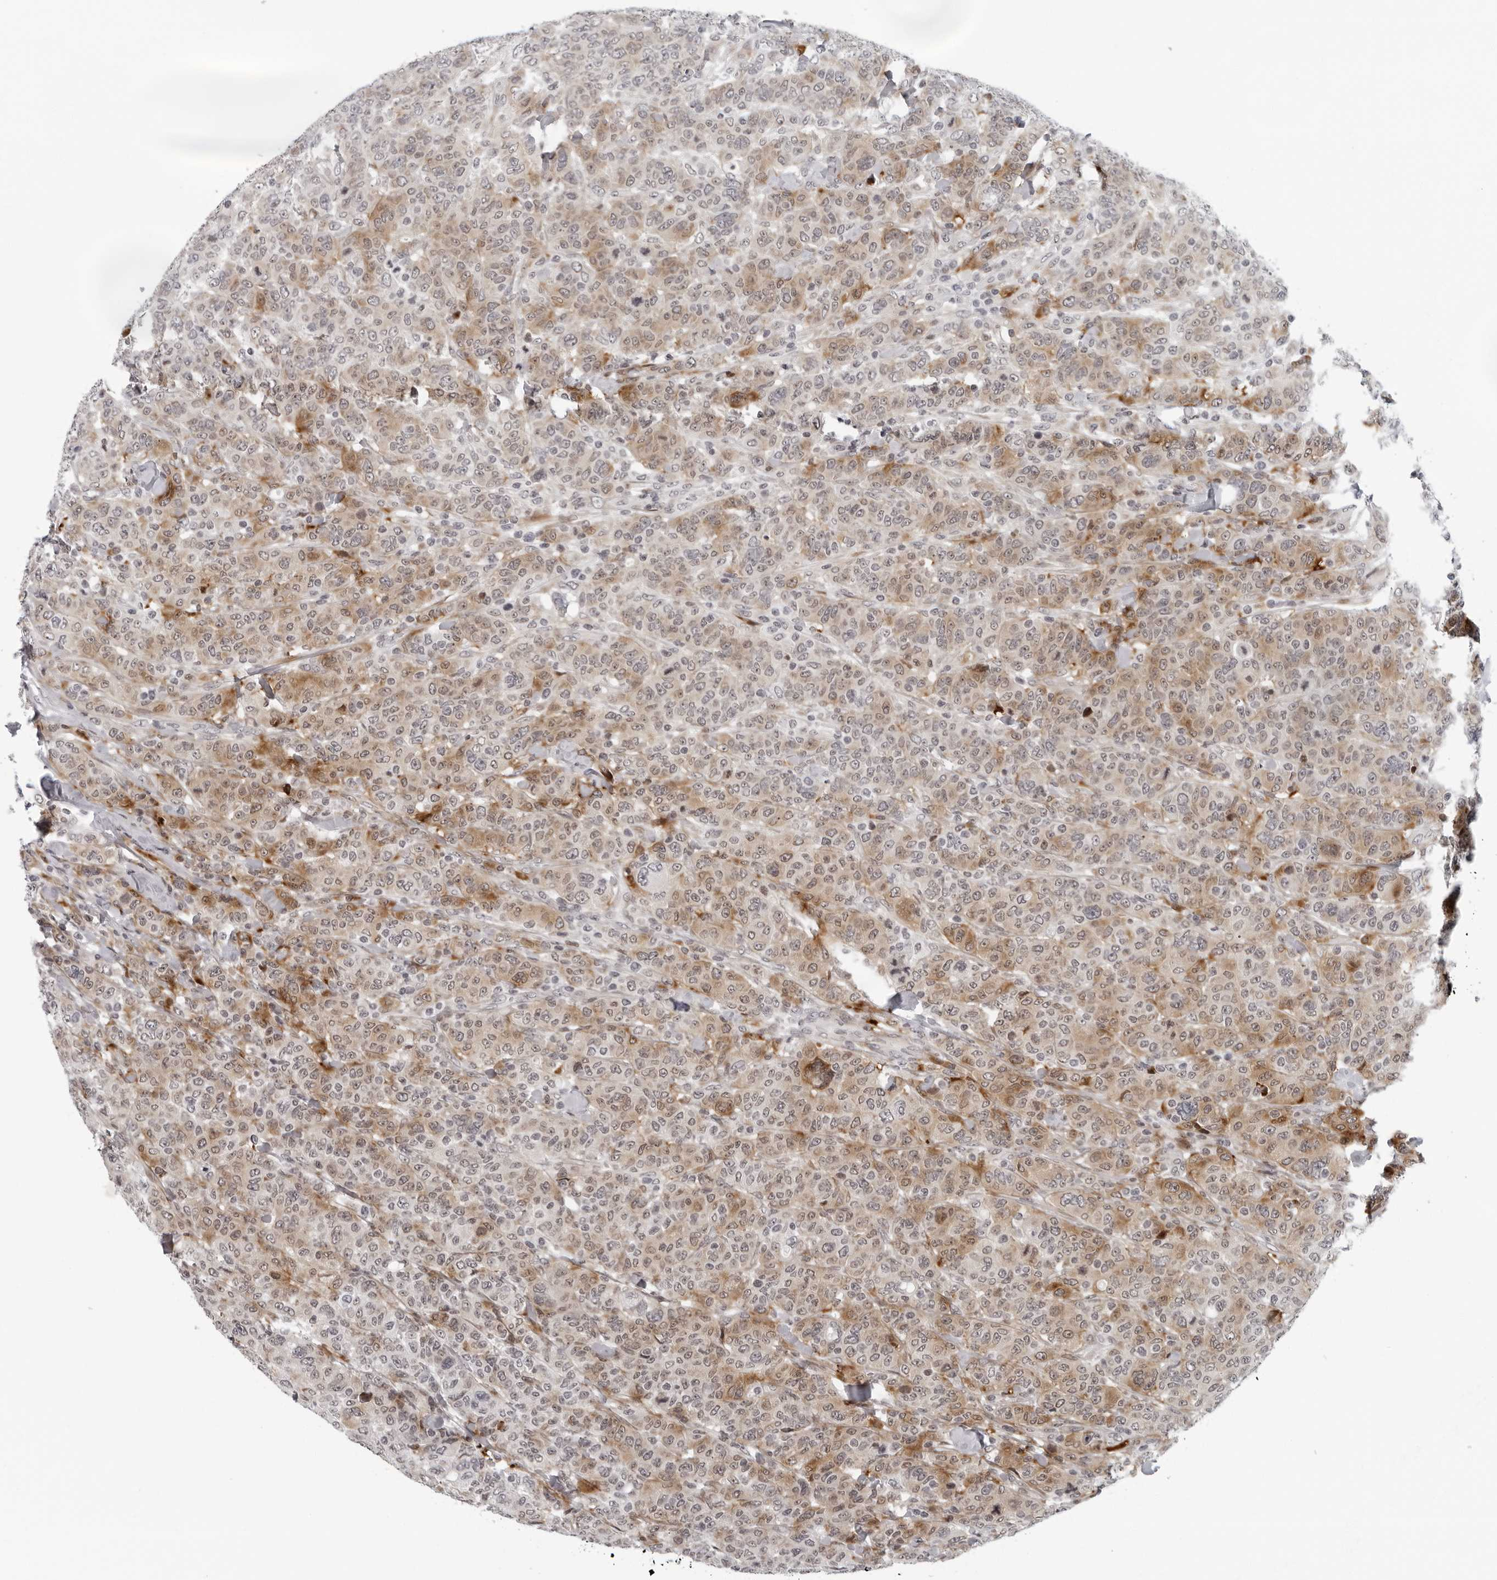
{"staining": {"intensity": "moderate", "quantity": ">75%", "location": "cytoplasmic/membranous"}, "tissue": "breast cancer", "cell_type": "Tumor cells", "image_type": "cancer", "snomed": [{"axis": "morphology", "description": "Duct carcinoma"}, {"axis": "topography", "description": "Breast"}], "caption": "Human breast invasive ductal carcinoma stained with a brown dye displays moderate cytoplasmic/membranous positive expression in approximately >75% of tumor cells.", "gene": "PIP4K2C", "patient": {"sex": "female", "age": 37}}